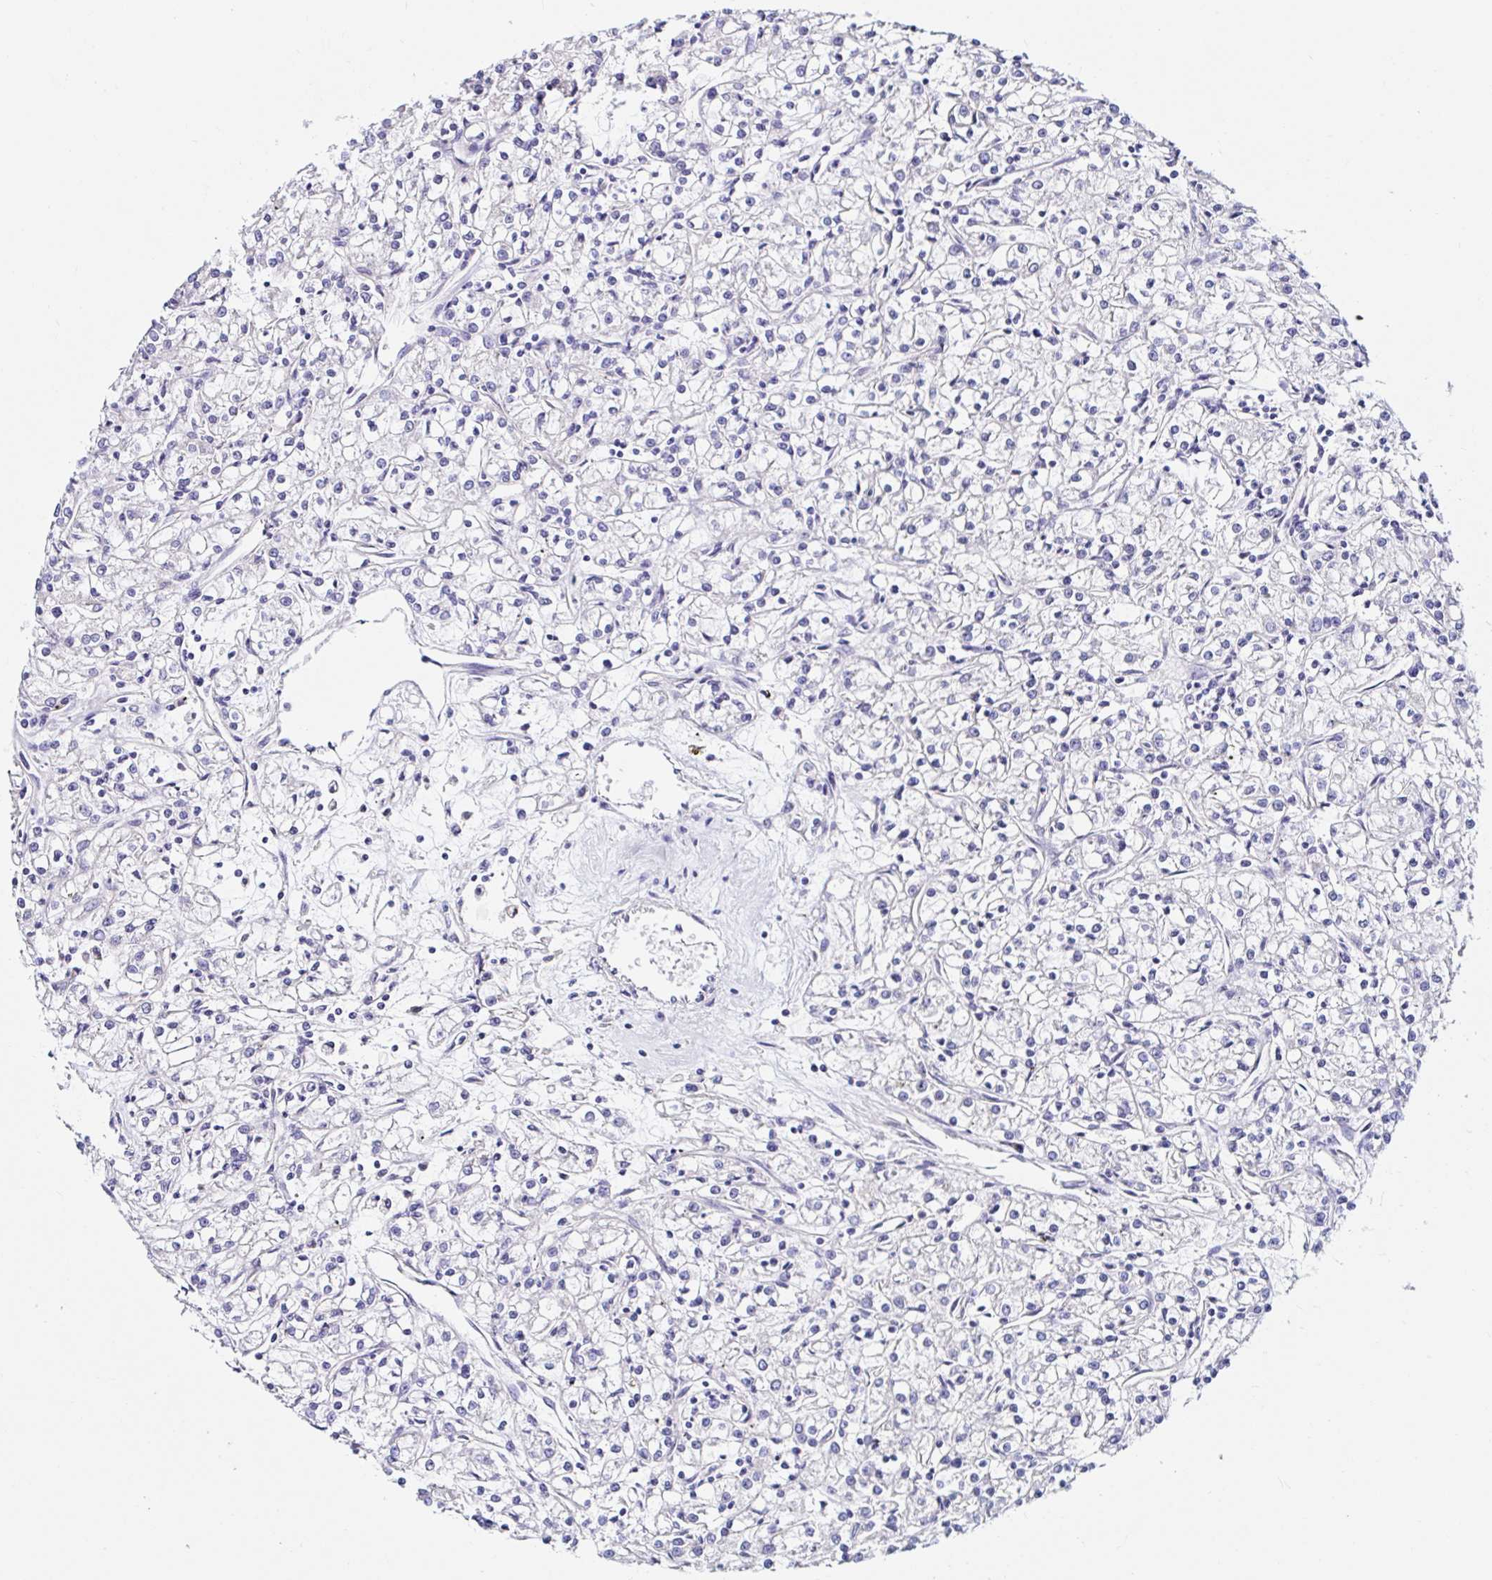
{"staining": {"intensity": "negative", "quantity": "none", "location": "none"}, "tissue": "renal cancer", "cell_type": "Tumor cells", "image_type": "cancer", "snomed": [{"axis": "morphology", "description": "Adenocarcinoma, NOS"}, {"axis": "topography", "description": "Kidney"}], "caption": "A high-resolution histopathology image shows immunohistochemistry (IHC) staining of renal adenocarcinoma, which shows no significant staining in tumor cells.", "gene": "VSIG2", "patient": {"sex": "female", "age": 59}}